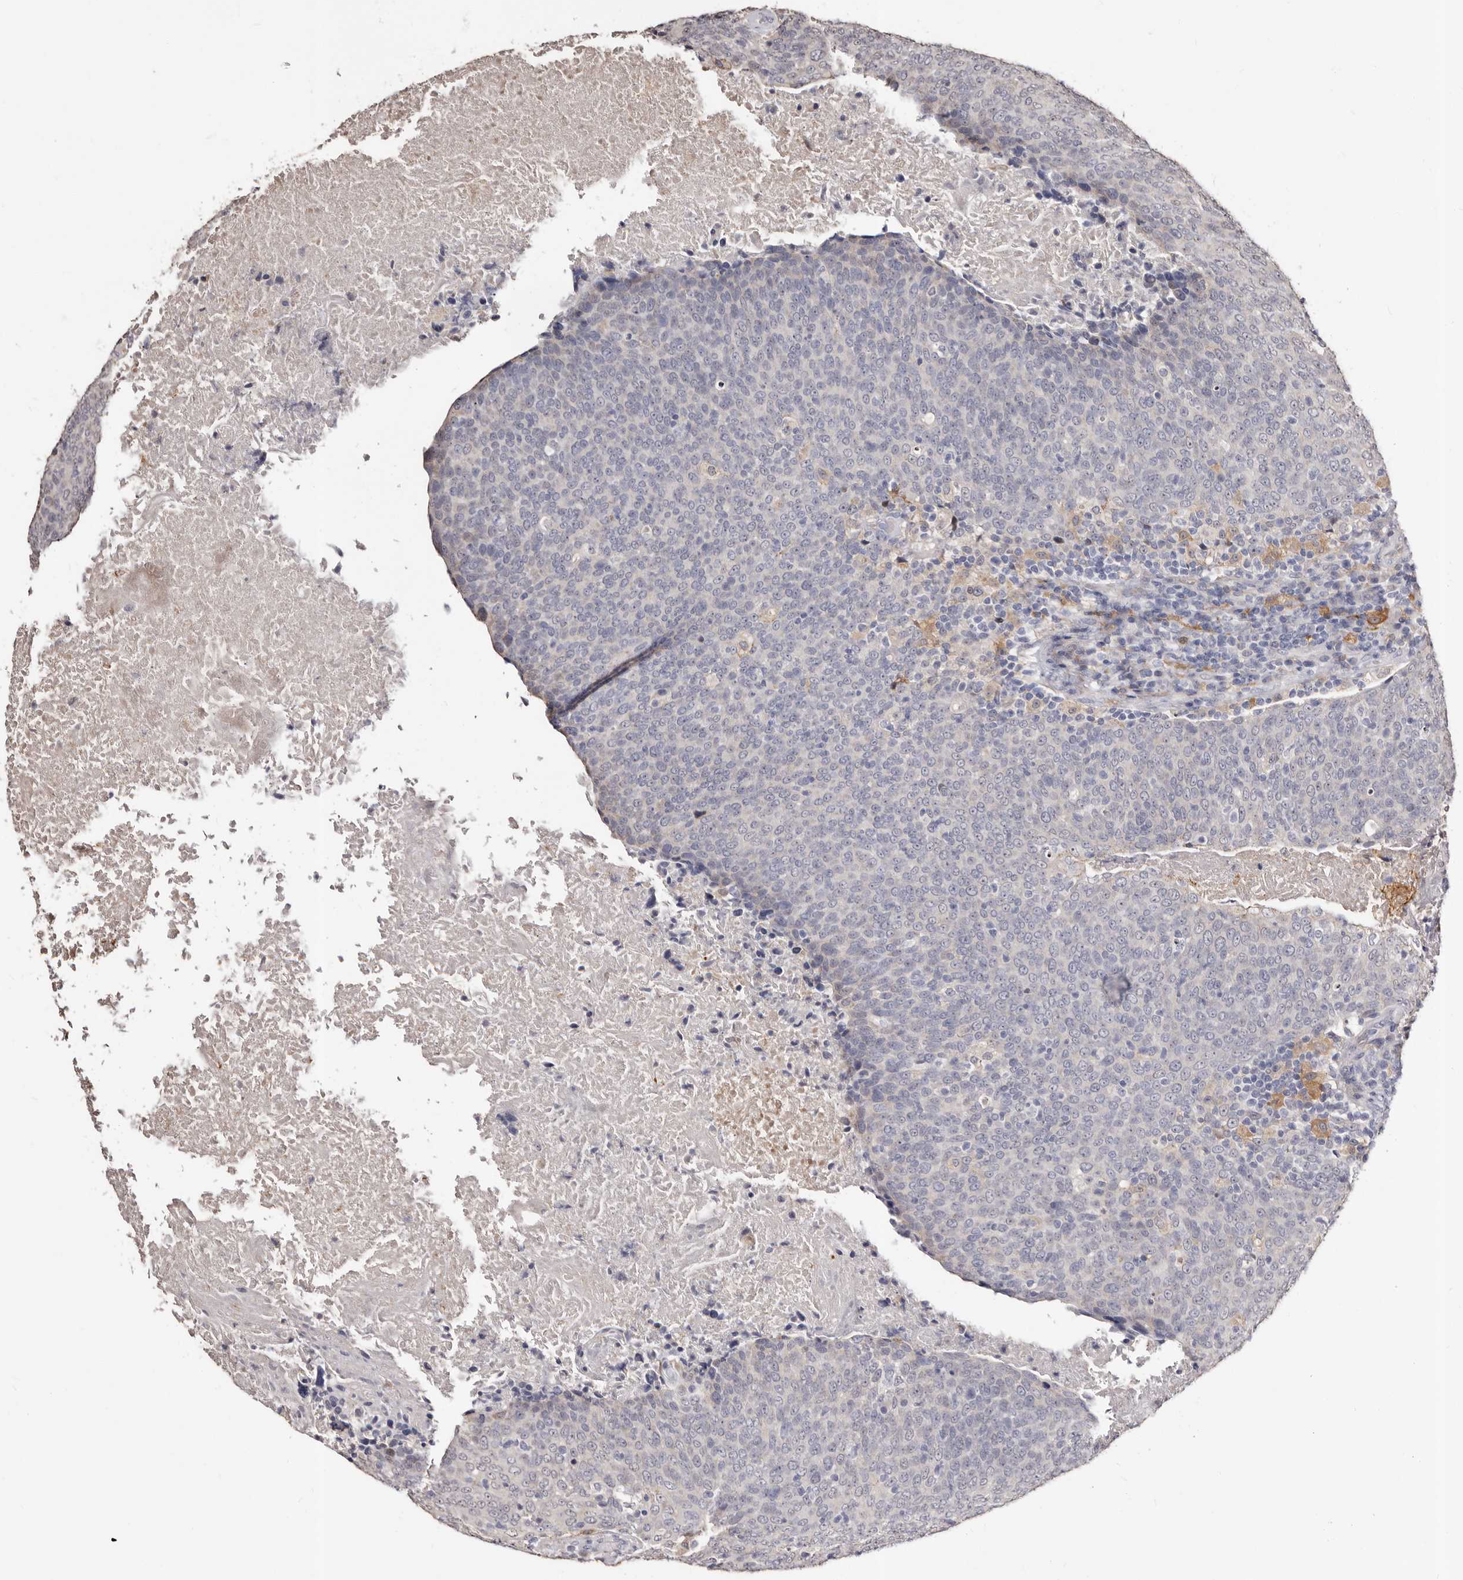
{"staining": {"intensity": "negative", "quantity": "none", "location": "none"}, "tissue": "head and neck cancer", "cell_type": "Tumor cells", "image_type": "cancer", "snomed": [{"axis": "morphology", "description": "Squamous cell carcinoma, NOS"}, {"axis": "morphology", "description": "Squamous cell carcinoma, metastatic, NOS"}, {"axis": "topography", "description": "Lymph node"}, {"axis": "topography", "description": "Head-Neck"}], "caption": "High power microscopy image of an immunohistochemistry photomicrograph of head and neck cancer (squamous cell carcinoma), revealing no significant positivity in tumor cells.", "gene": "PTAFR", "patient": {"sex": "male", "age": 62}}